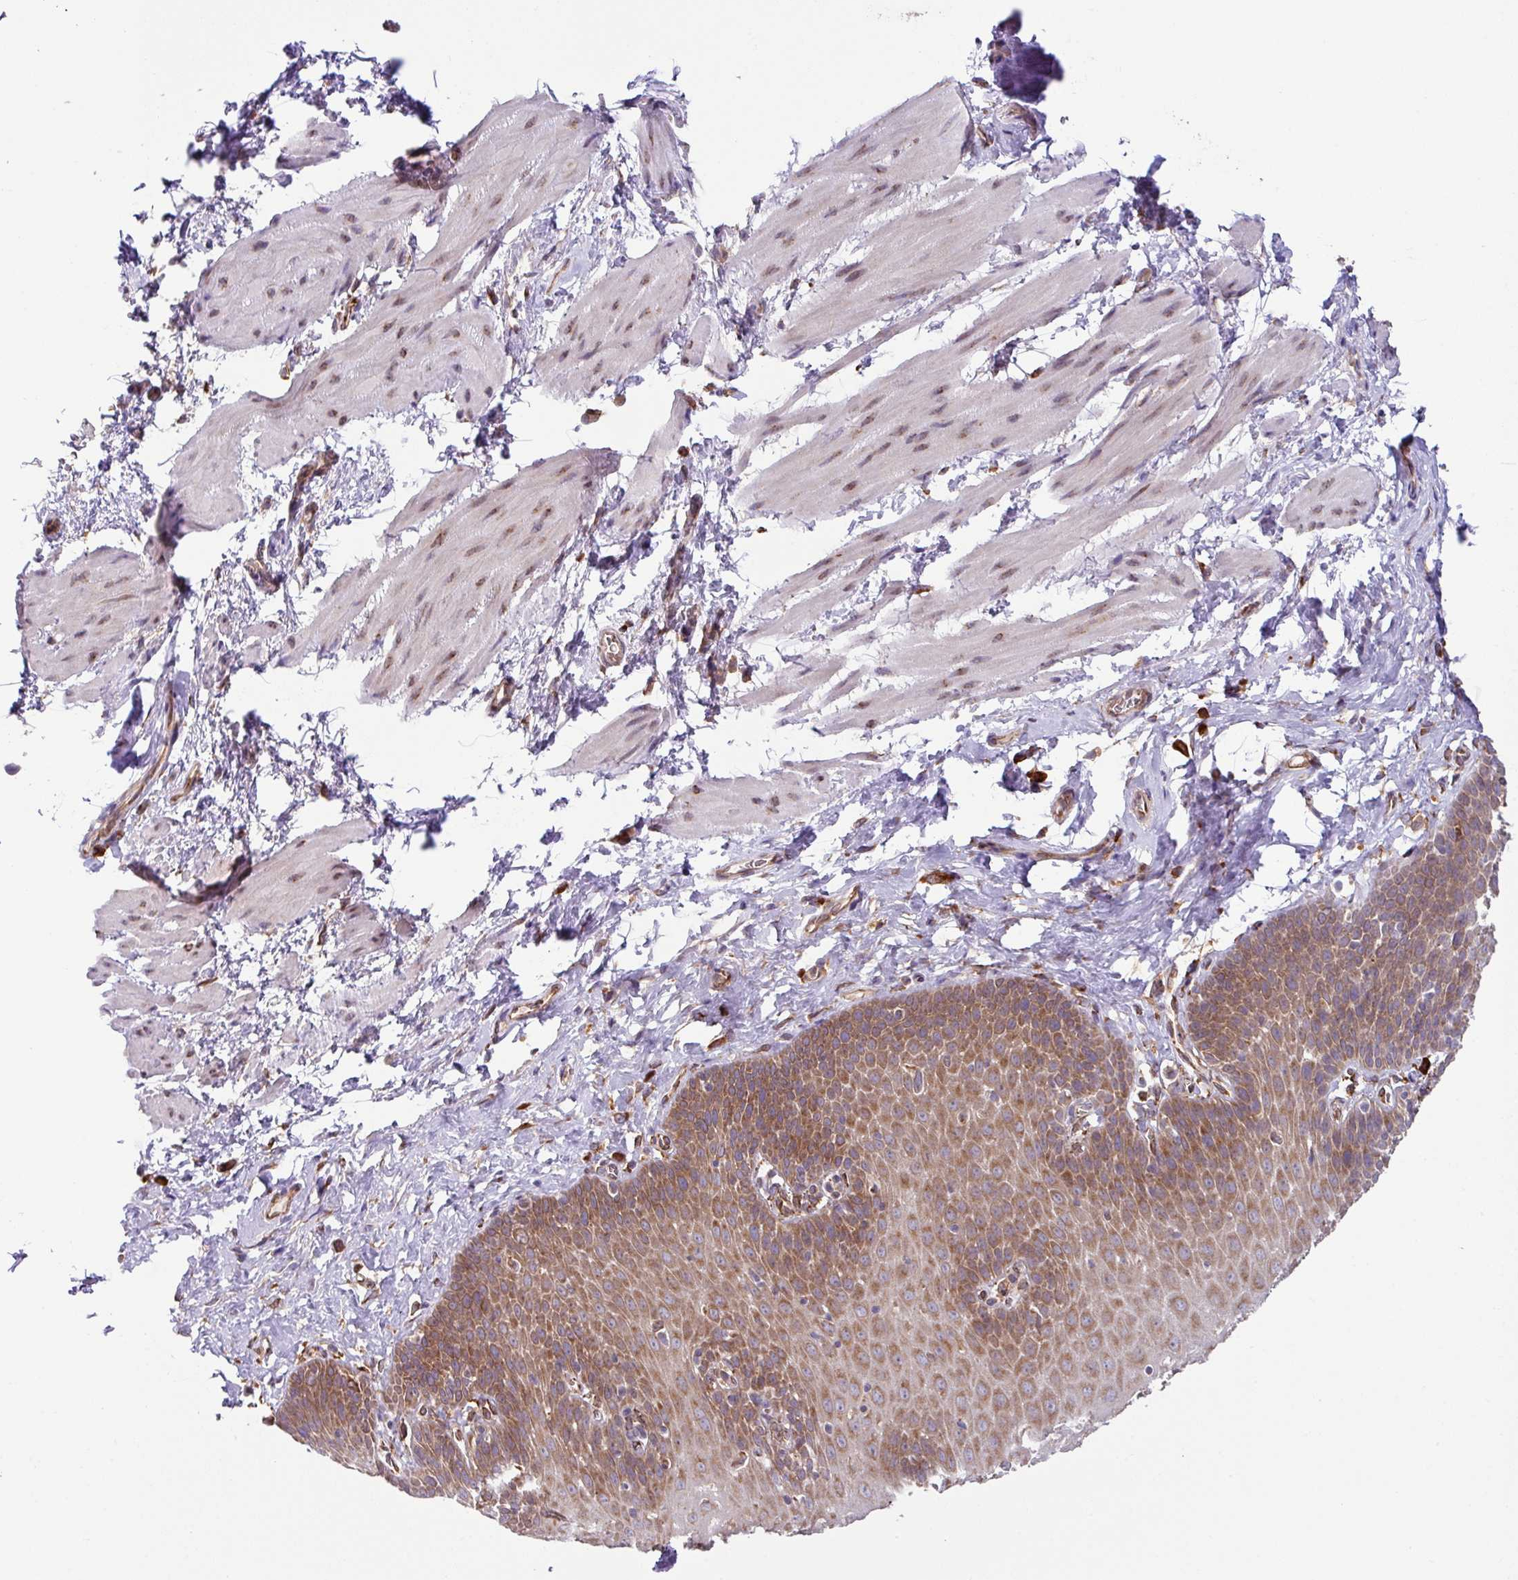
{"staining": {"intensity": "moderate", "quantity": ">75%", "location": "cytoplasmic/membranous"}, "tissue": "esophagus", "cell_type": "Squamous epithelial cells", "image_type": "normal", "snomed": [{"axis": "morphology", "description": "Normal tissue, NOS"}, {"axis": "topography", "description": "Esophagus"}], "caption": "DAB immunohistochemical staining of benign human esophagus exhibits moderate cytoplasmic/membranous protein expression in about >75% of squamous epithelial cells. The staining was performed using DAB (3,3'-diaminobenzidine) to visualize the protein expression in brown, while the nuclei were stained in blue with hematoxylin (Magnification: 20x).", "gene": "SLC39A7", "patient": {"sex": "female", "age": 61}}